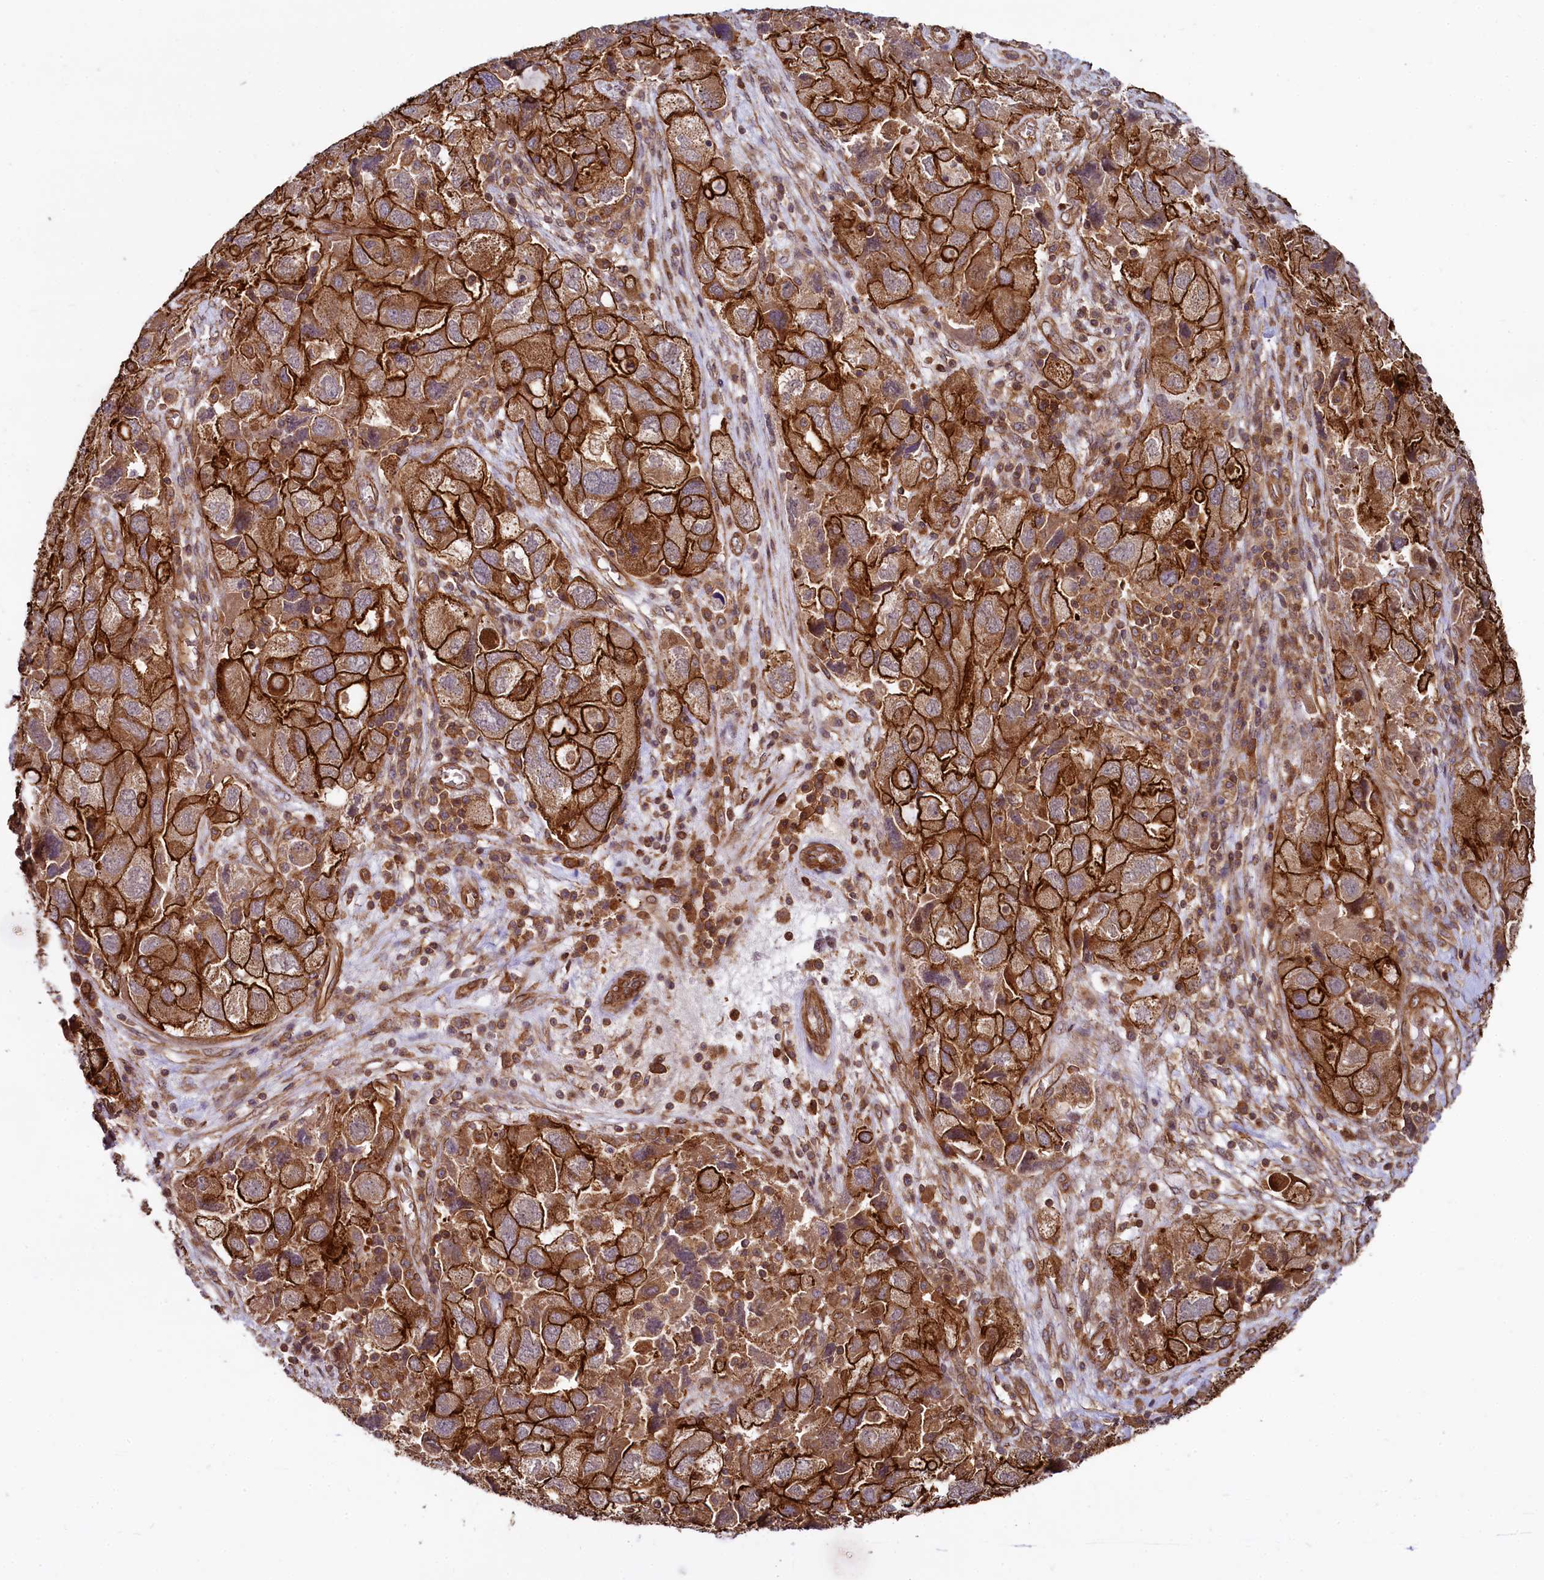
{"staining": {"intensity": "strong", "quantity": ">75%", "location": "cytoplasmic/membranous"}, "tissue": "ovarian cancer", "cell_type": "Tumor cells", "image_type": "cancer", "snomed": [{"axis": "morphology", "description": "Carcinoma, NOS"}, {"axis": "morphology", "description": "Cystadenocarcinoma, serous, NOS"}, {"axis": "topography", "description": "Ovary"}], "caption": "Brown immunohistochemical staining in ovarian cancer reveals strong cytoplasmic/membranous staining in about >75% of tumor cells.", "gene": "SVIP", "patient": {"sex": "female", "age": 69}}